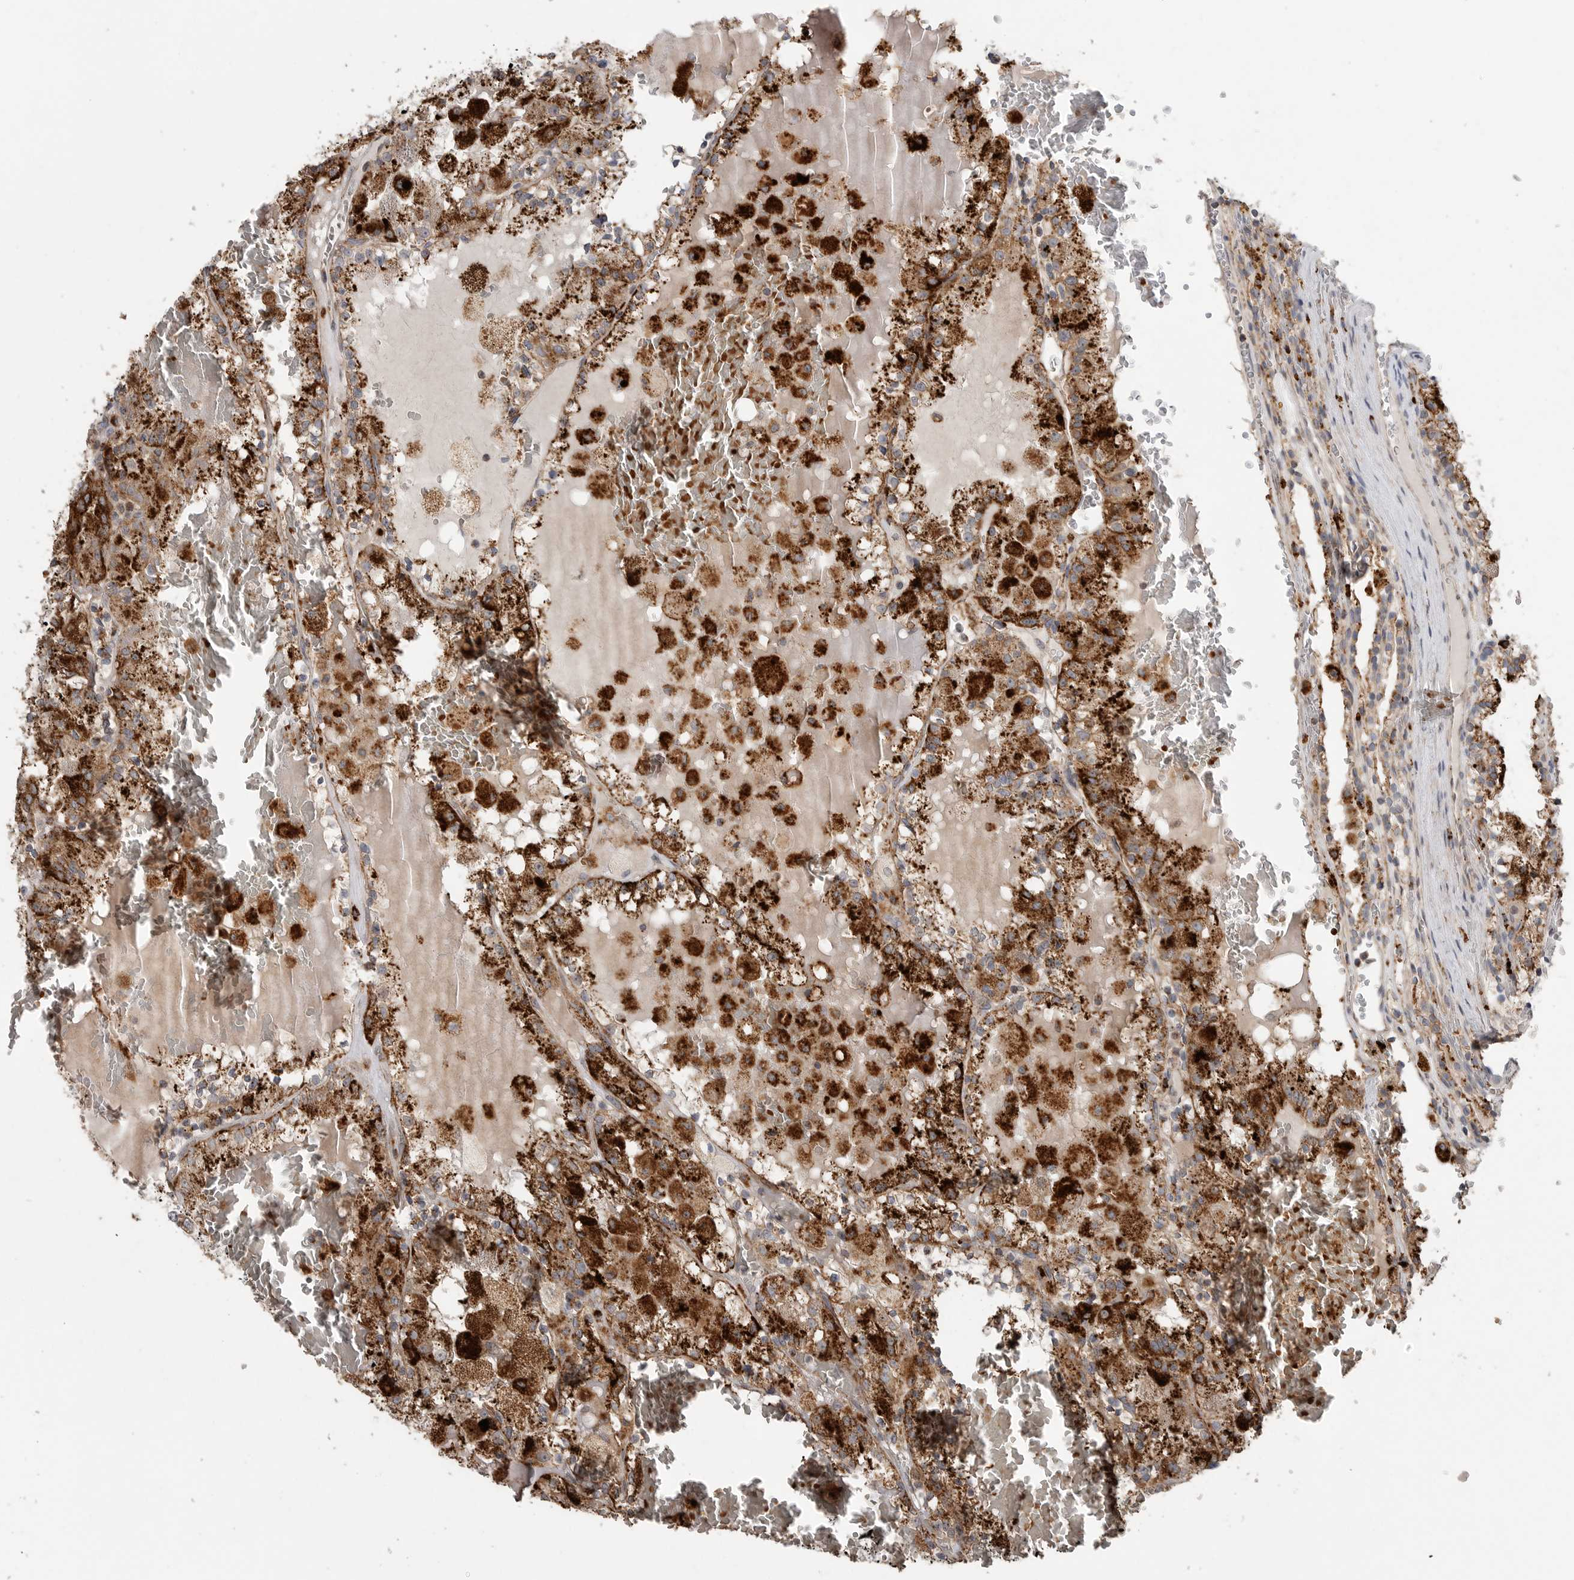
{"staining": {"intensity": "strong", "quantity": ">75%", "location": "cytoplasmic/membranous"}, "tissue": "renal cancer", "cell_type": "Tumor cells", "image_type": "cancer", "snomed": [{"axis": "morphology", "description": "Adenocarcinoma, NOS"}, {"axis": "topography", "description": "Kidney"}], "caption": "Immunohistochemistry histopathology image of renal cancer (adenocarcinoma) stained for a protein (brown), which displays high levels of strong cytoplasmic/membranous staining in approximately >75% of tumor cells.", "gene": "GALNS", "patient": {"sex": "female", "age": 56}}